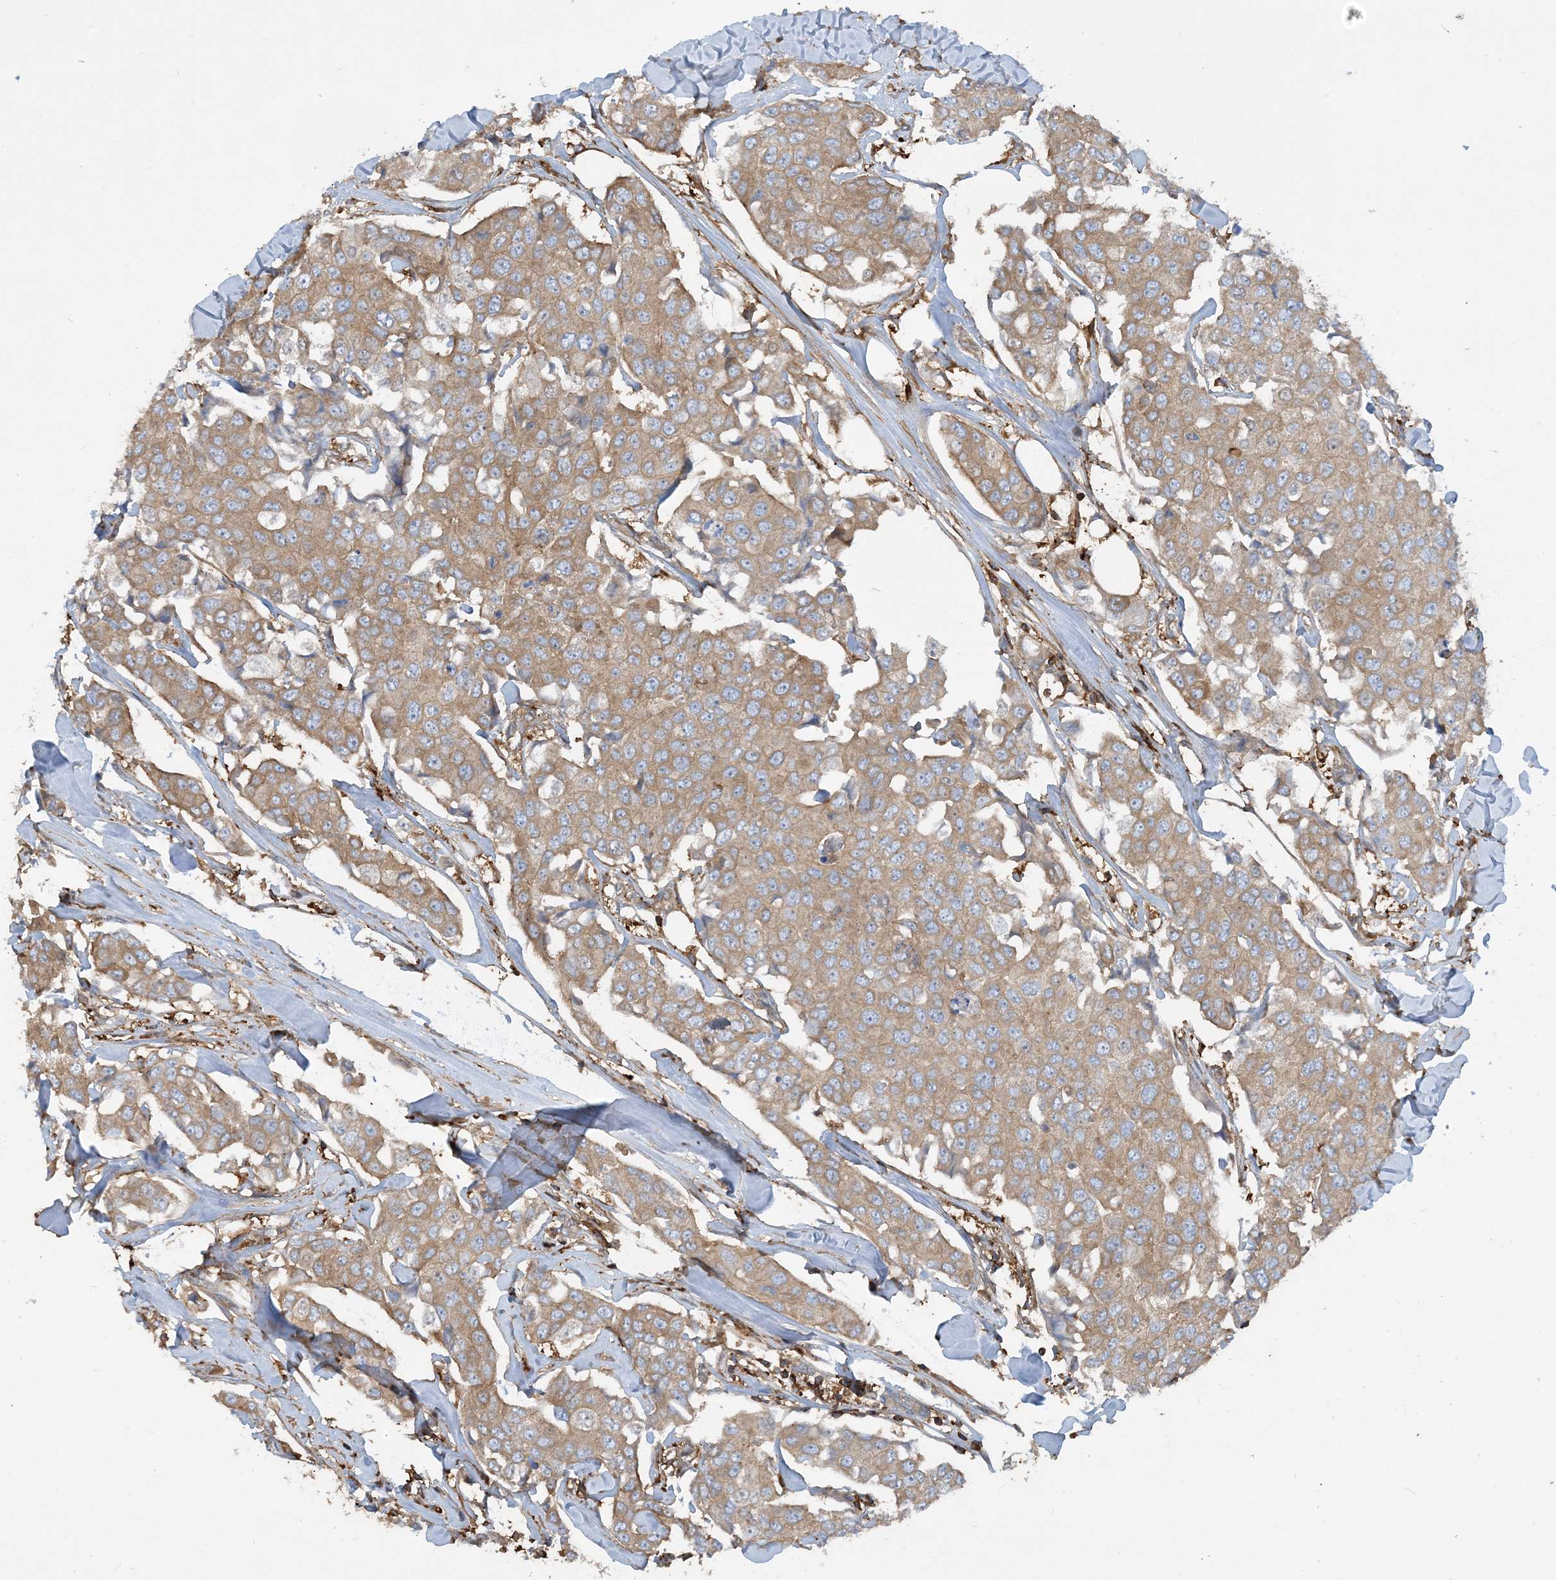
{"staining": {"intensity": "moderate", "quantity": ">75%", "location": "cytoplasmic/membranous"}, "tissue": "breast cancer", "cell_type": "Tumor cells", "image_type": "cancer", "snomed": [{"axis": "morphology", "description": "Duct carcinoma"}, {"axis": "topography", "description": "Breast"}], "caption": "The image demonstrates a brown stain indicating the presence of a protein in the cytoplasmic/membranous of tumor cells in breast cancer.", "gene": "SFMBT2", "patient": {"sex": "female", "age": 80}}